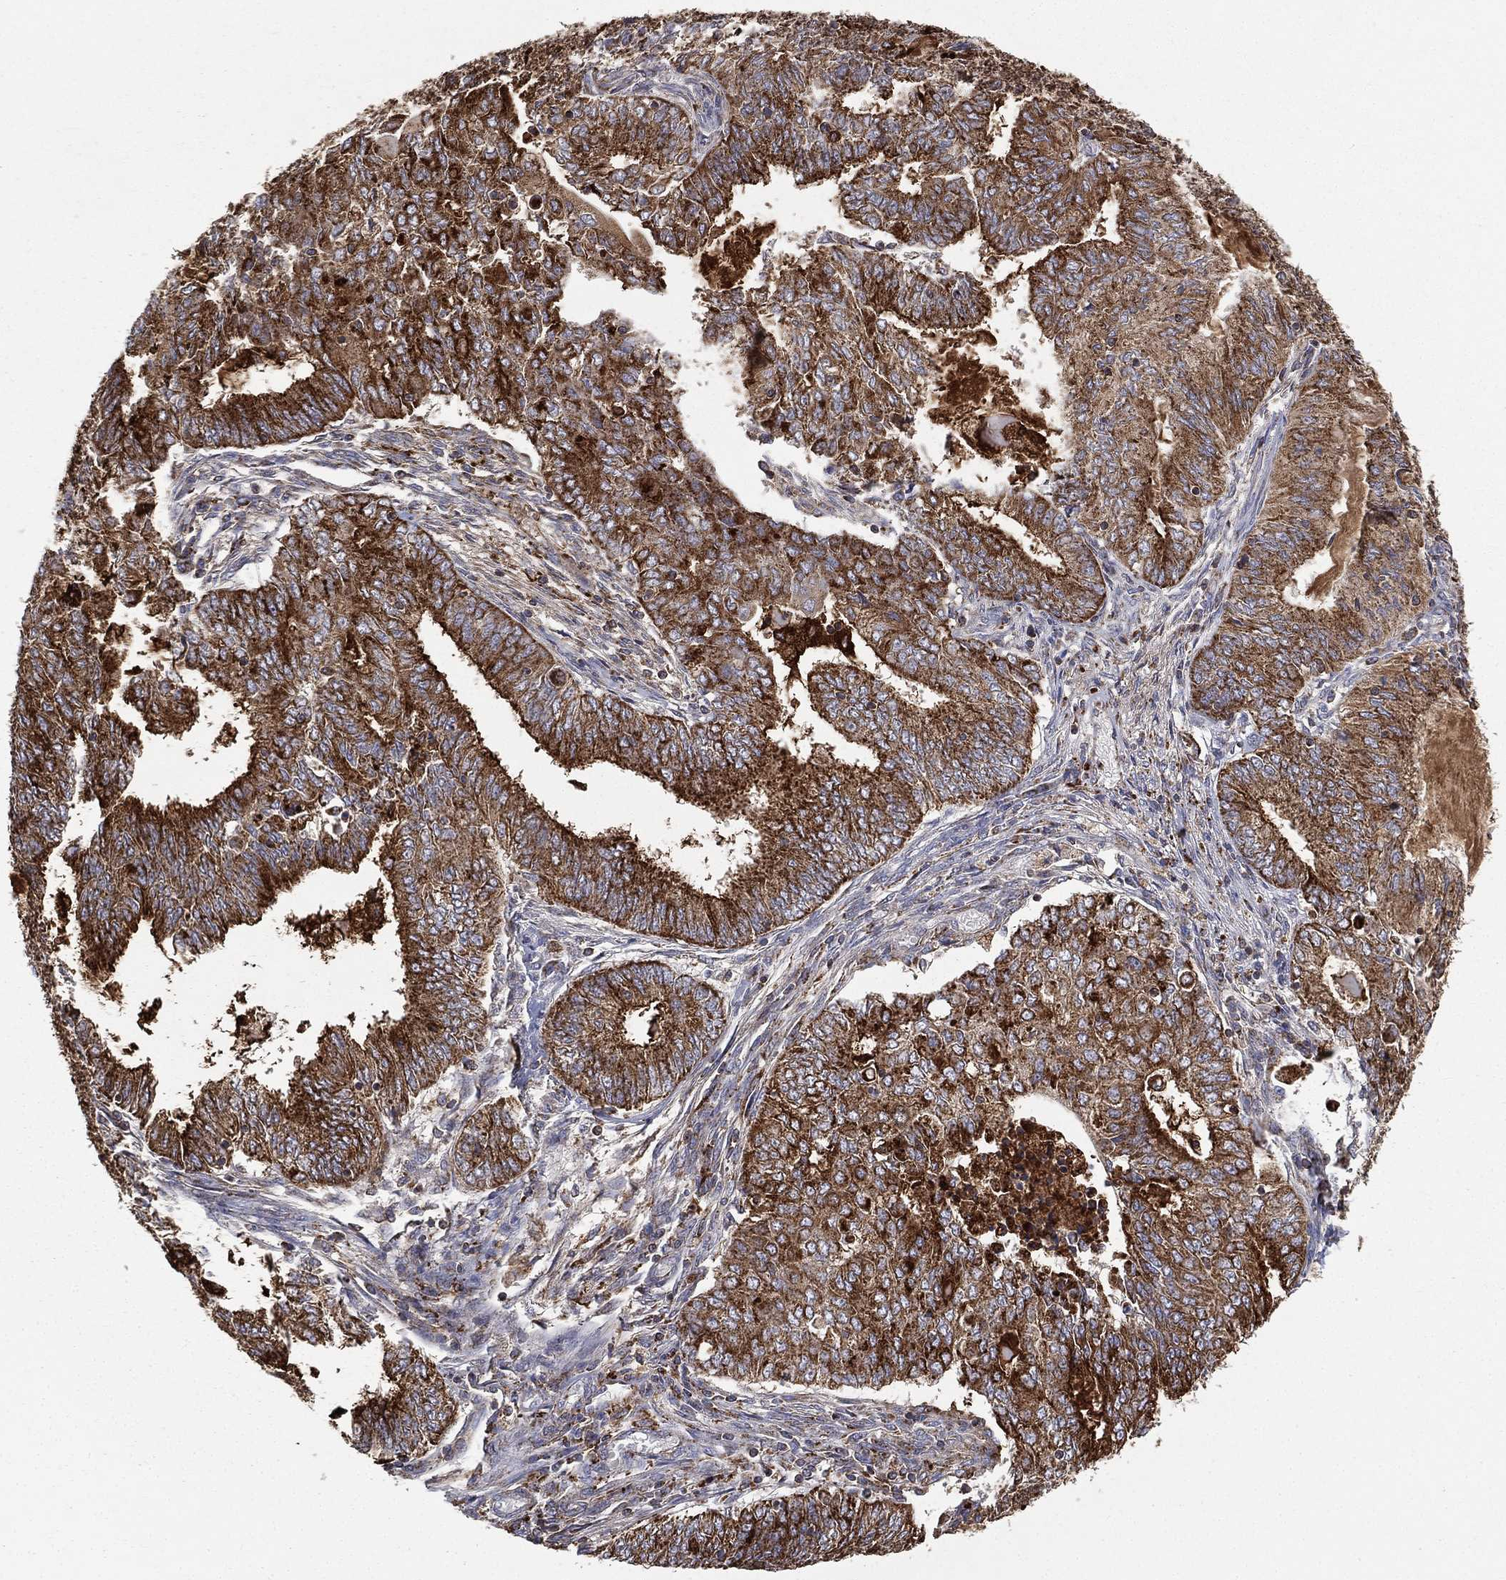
{"staining": {"intensity": "strong", "quantity": ">75%", "location": "cytoplasmic/membranous"}, "tissue": "endometrial cancer", "cell_type": "Tumor cells", "image_type": "cancer", "snomed": [{"axis": "morphology", "description": "Adenocarcinoma, NOS"}, {"axis": "topography", "description": "Endometrium"}], "caption": "Immunohistochemistry (IHC) image of endometrial cancer (adenocarcinoma) stained for a protein (brown), which reveals high levels of strong cytoplasmic/membranous positivity in about >75% of tumor cells.", "gene": "RIN3", "patient": {"sex": "female", "age": 62}}